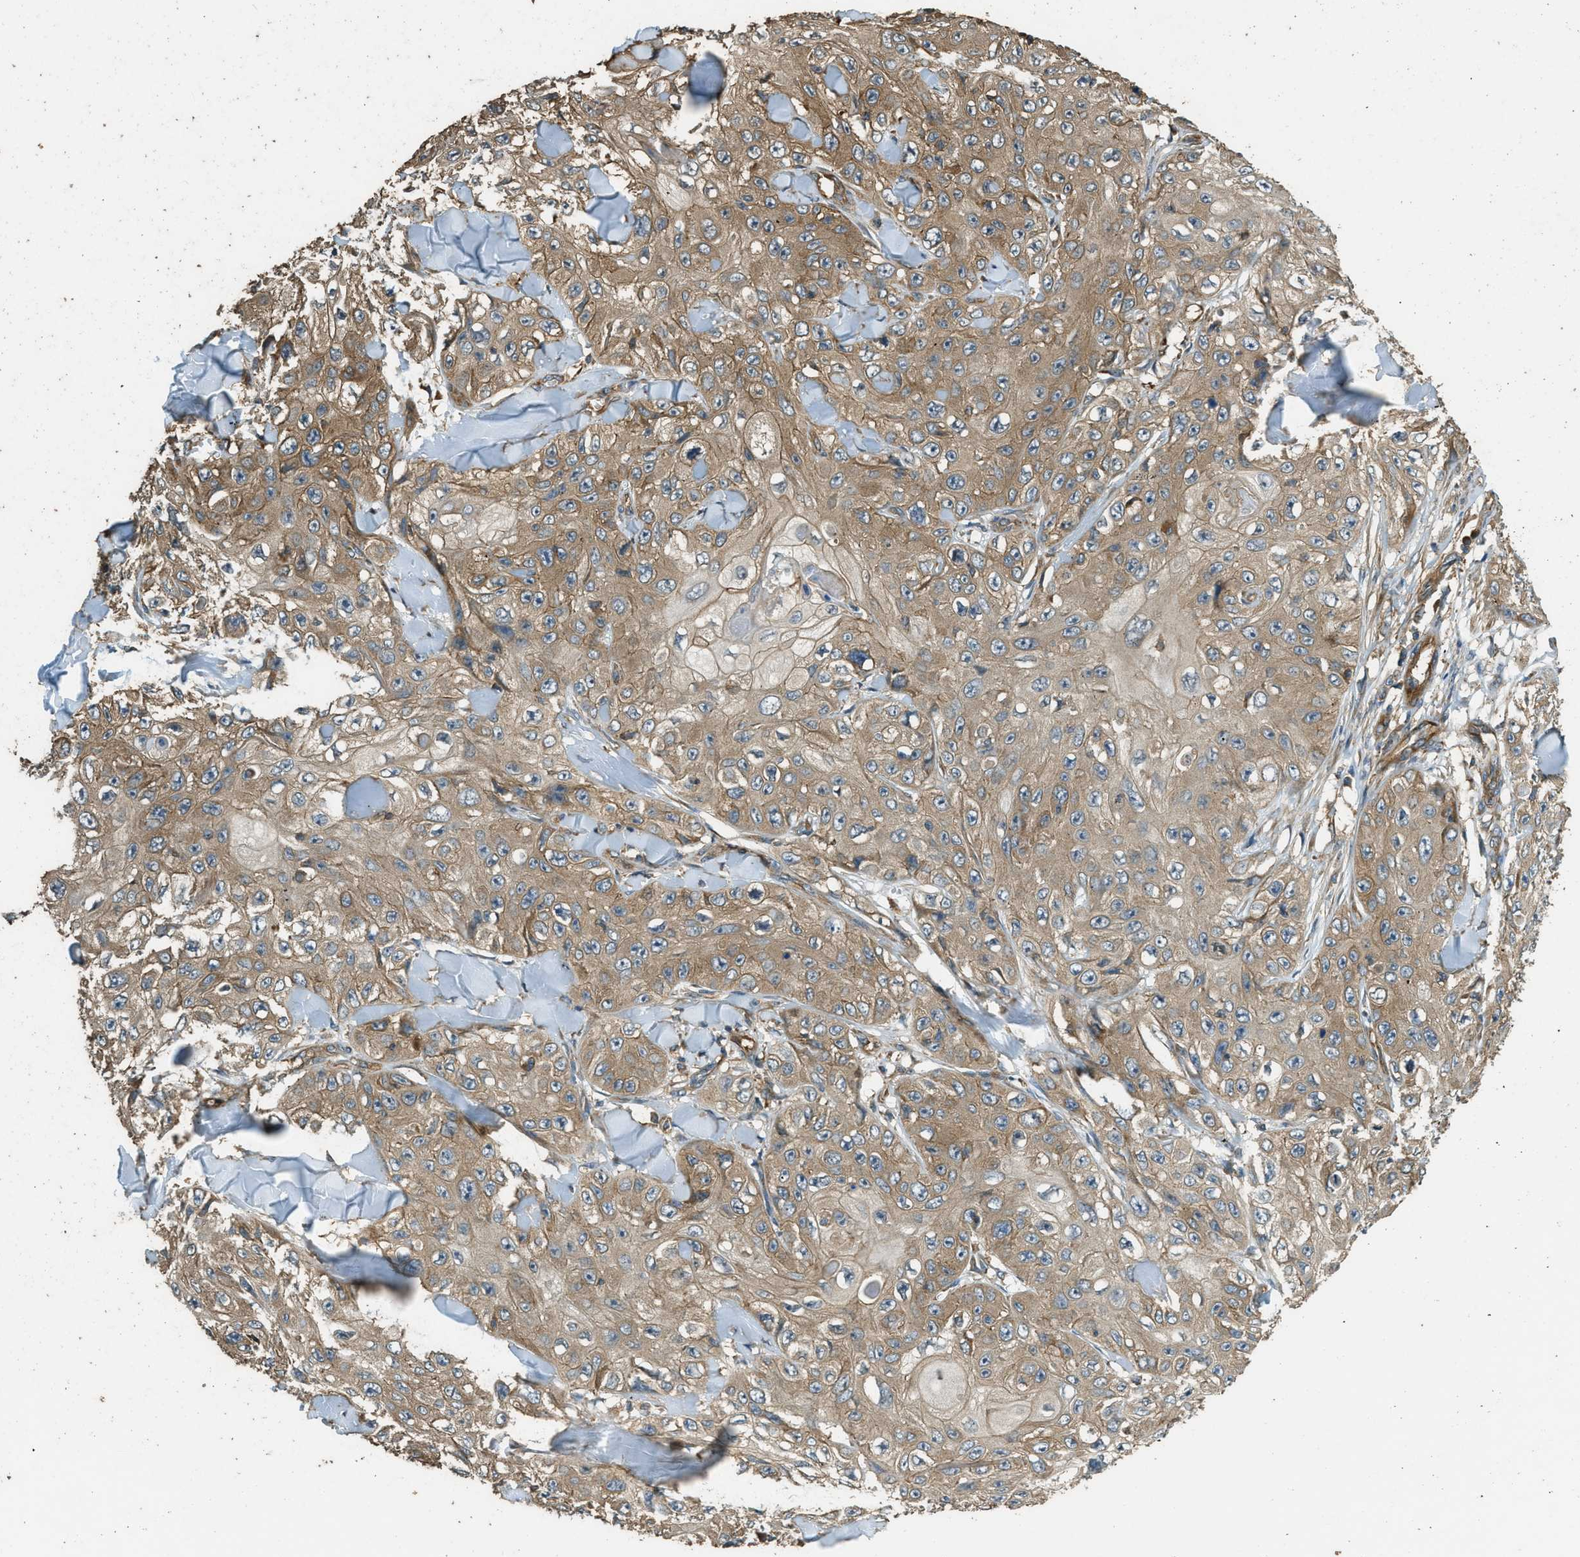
{"staining": {"intensity": "moderate", "quantity": ">75%", "location": "cytoplasmic/membranous"}, "tissue": "skin cancer", "cell_type": "Tumor cells", "image_type": "cancer", "snomed": [{"axis": "morphology", "description": "Squamous cell carcinoma, NOS"}, {"axis": "topography", "description": "Skin"}], "caption": "Tumor cells exhibit medium levels of moderate cytoplasmic/membranous staining in approximately >75% of cells in skin cancer (squamous cell carcinoma).", "gene": "MARS1", "patient": {"sex": "male", "age": 86}}